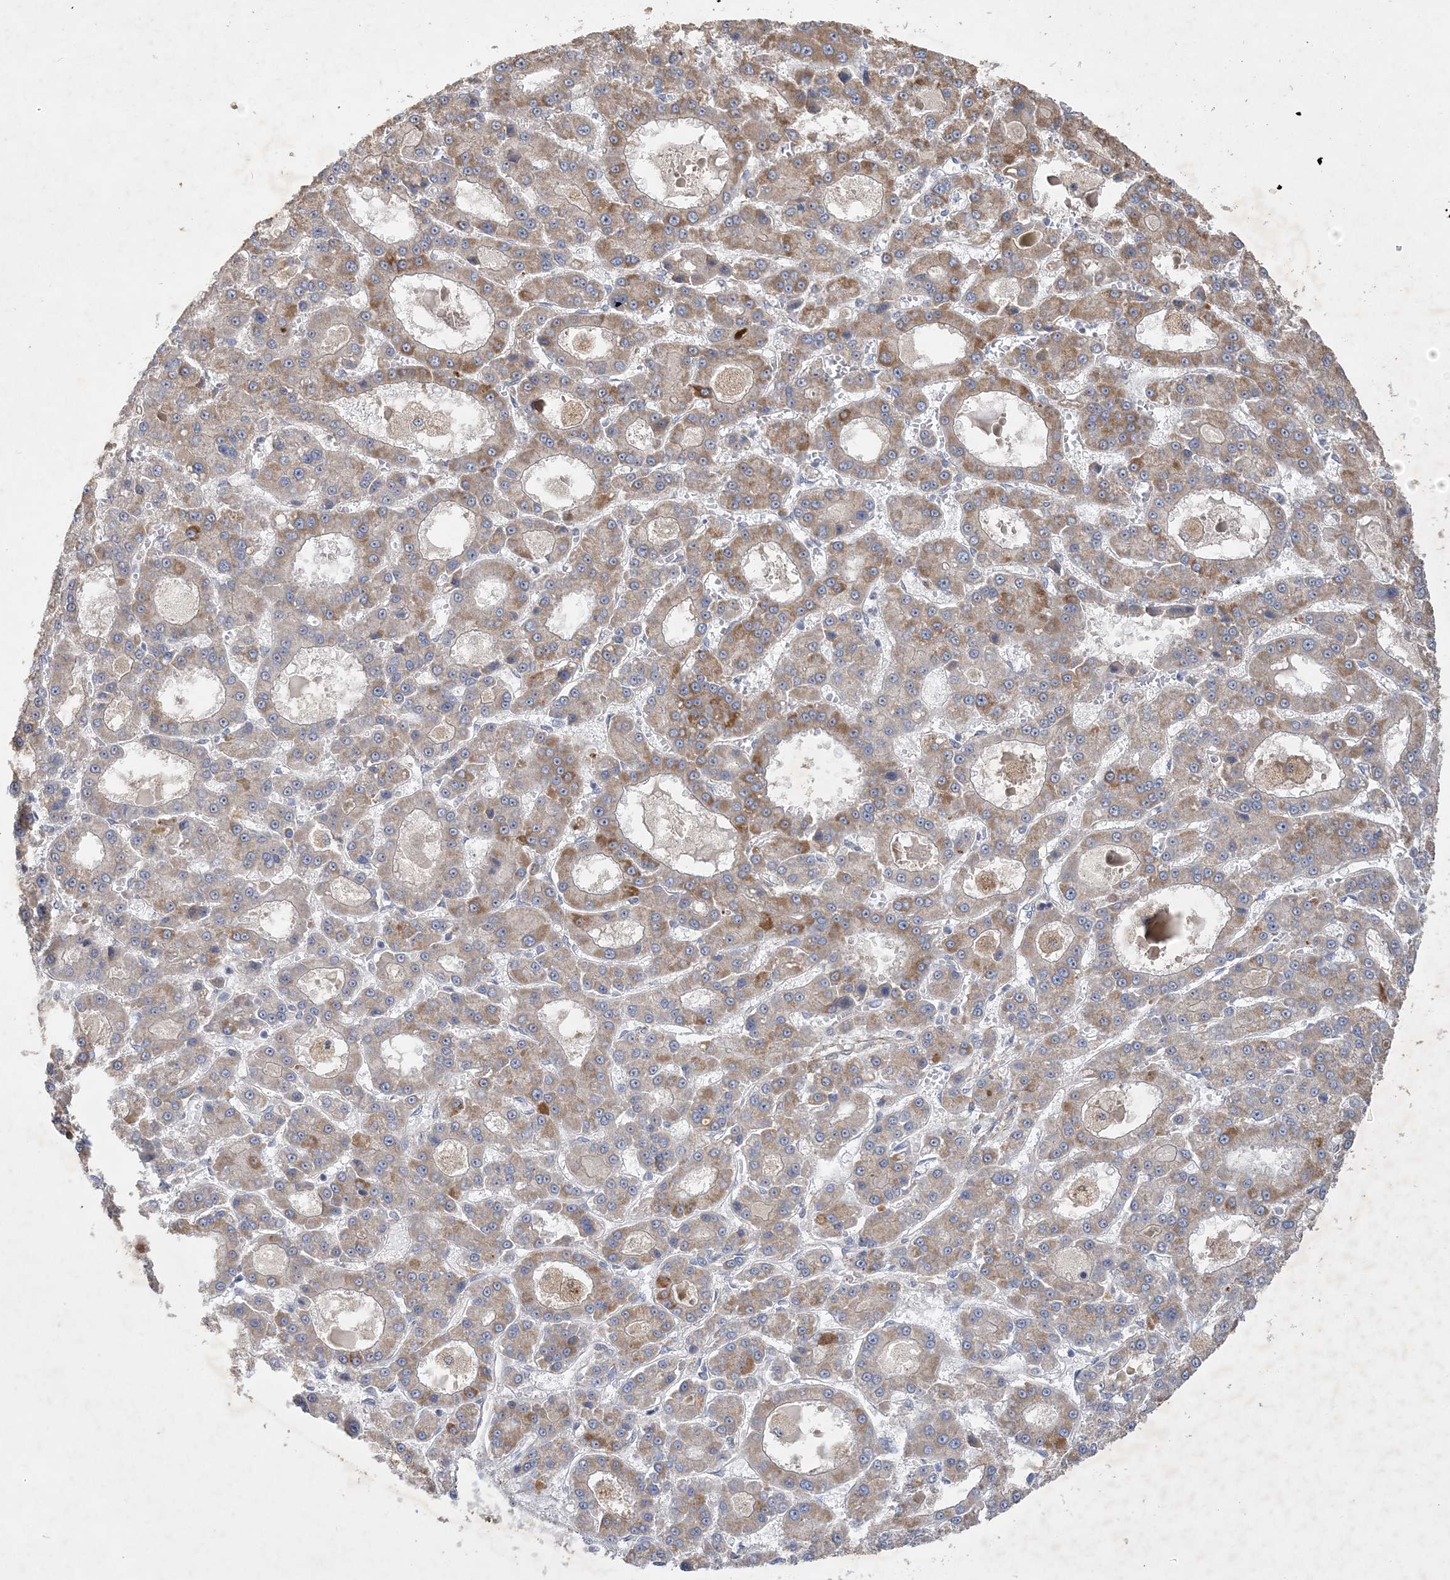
{"staining": {"intensity": "moderate", "quantity": "25%-75%", "location": "cytoplasmic/membranous"}, "tissue": "liver cancer", "cell_type": "Tumor cells", "image_type": "cancer", "snomed": [{"axis": "morphology", "description": "Carcinoma, Hepatocellular, NOS"}, {"axis": "topography", "description": "Liver"}], "caption": "DAB (3,3'-diaminobenzidine) immunohistochemical staining of human liver cancer demonstrates moderate cytoplasmic/membranous protein staining in approximately 25%-75% of tumor cells. The protein of interest is stained brown, and the nuclei are stained in blue (DAB IHC with brightfield microscopy, high magnification).", "gene": "FEZ2", "patient": {"sex": "male", "age": 70}}